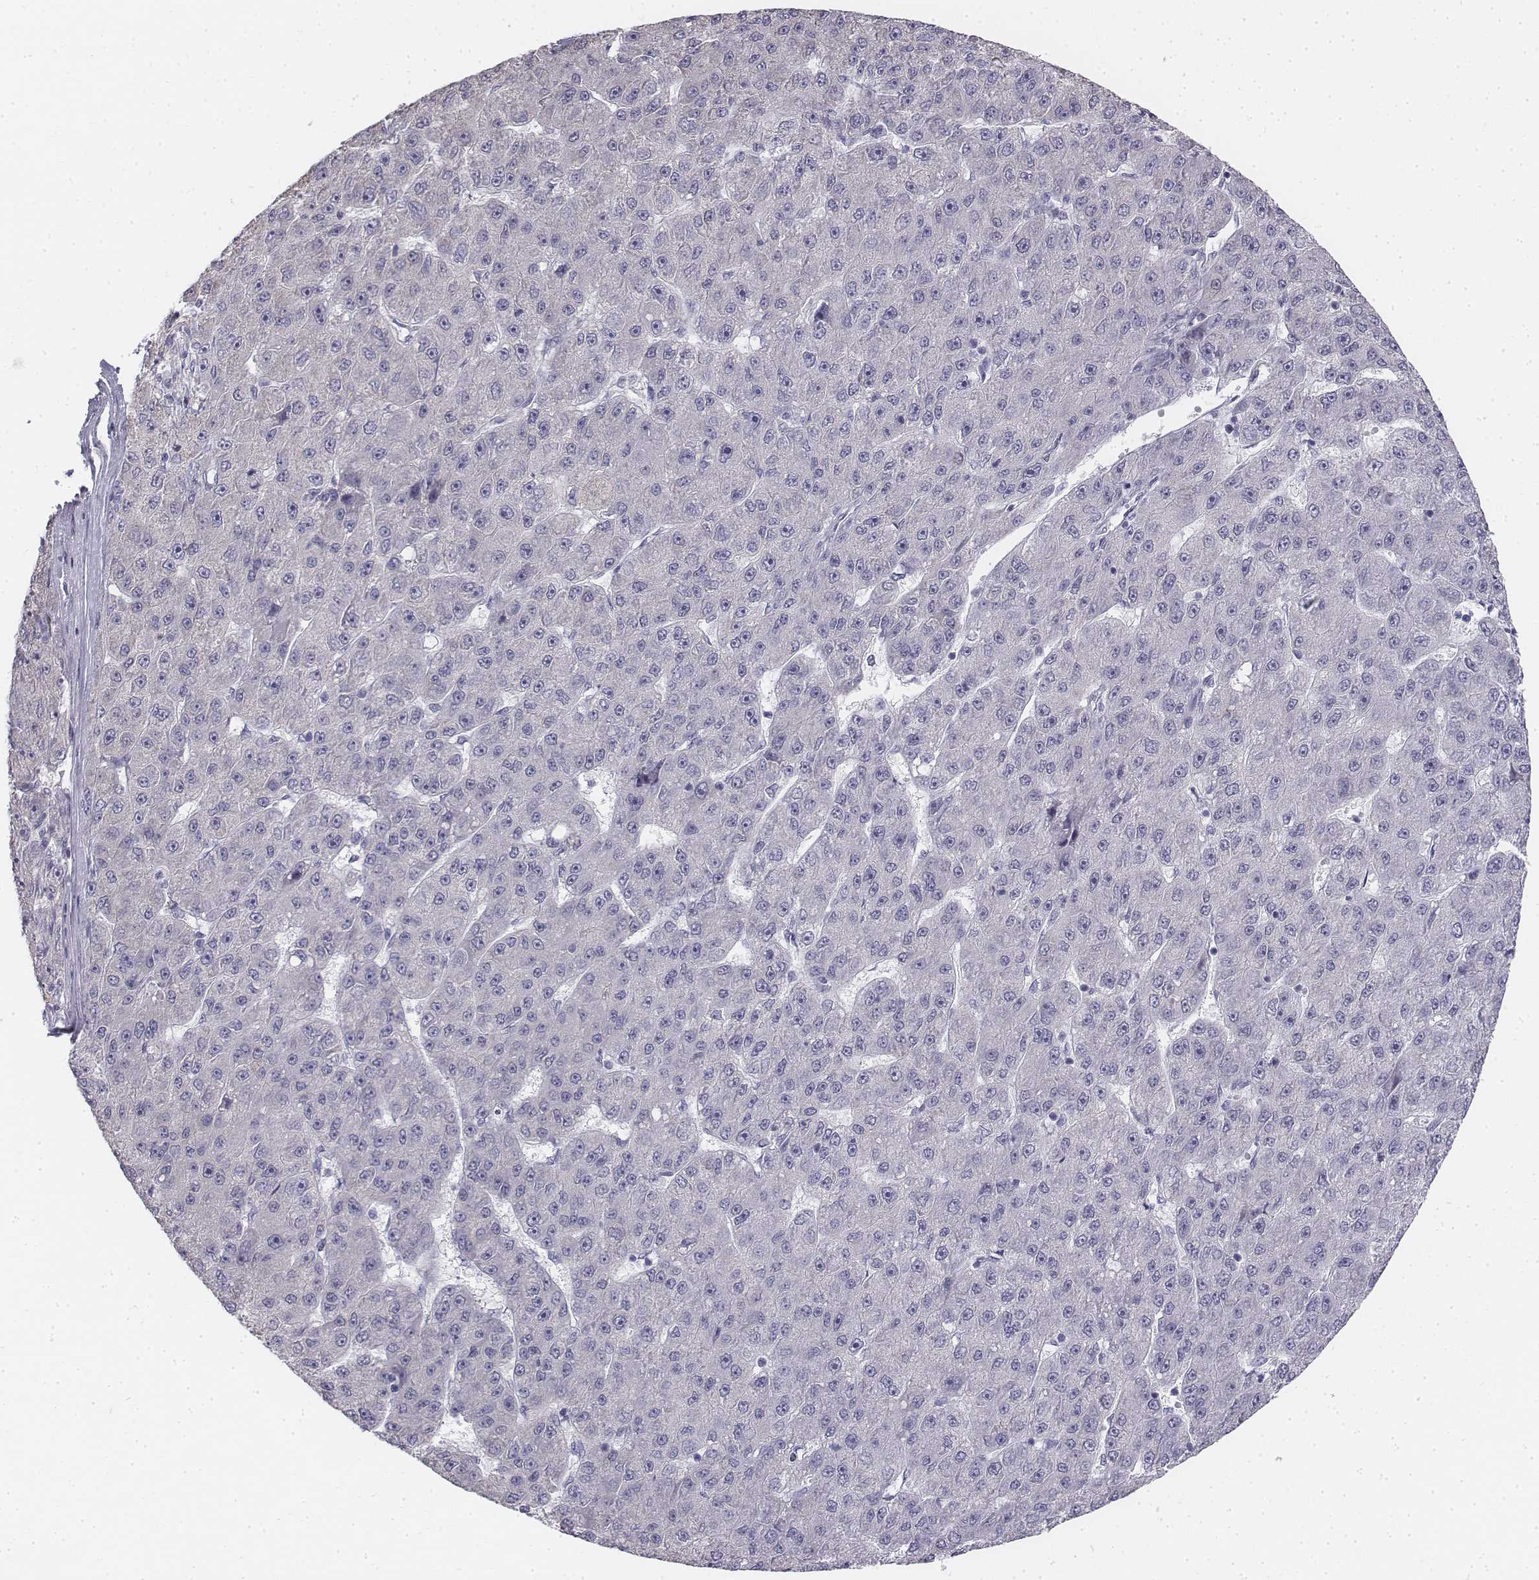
{"staining": {"intensity": "negative", "quantity": "none", "location": "none"}, "tissue": "liver cancer", "cell_type": "Tumor cells", "image_type": "cancer", "snomed": [{"axis": "morphology", "description": "Carcinoma, Hepatocellular, NOS"}, {"axis": "topography", "description": "Liver"}], "caption": "This is a histopathology image of immunohistochemistry staining of liver cancer (hepatocellular carcinoma), which shows no positivity in tumor cells. The staining is performed using DAB brown chromogen with nuclei counter-stained in using hematoxylin.", "gene": "PENK", "patient": {"sex": "male", "age": 67}}